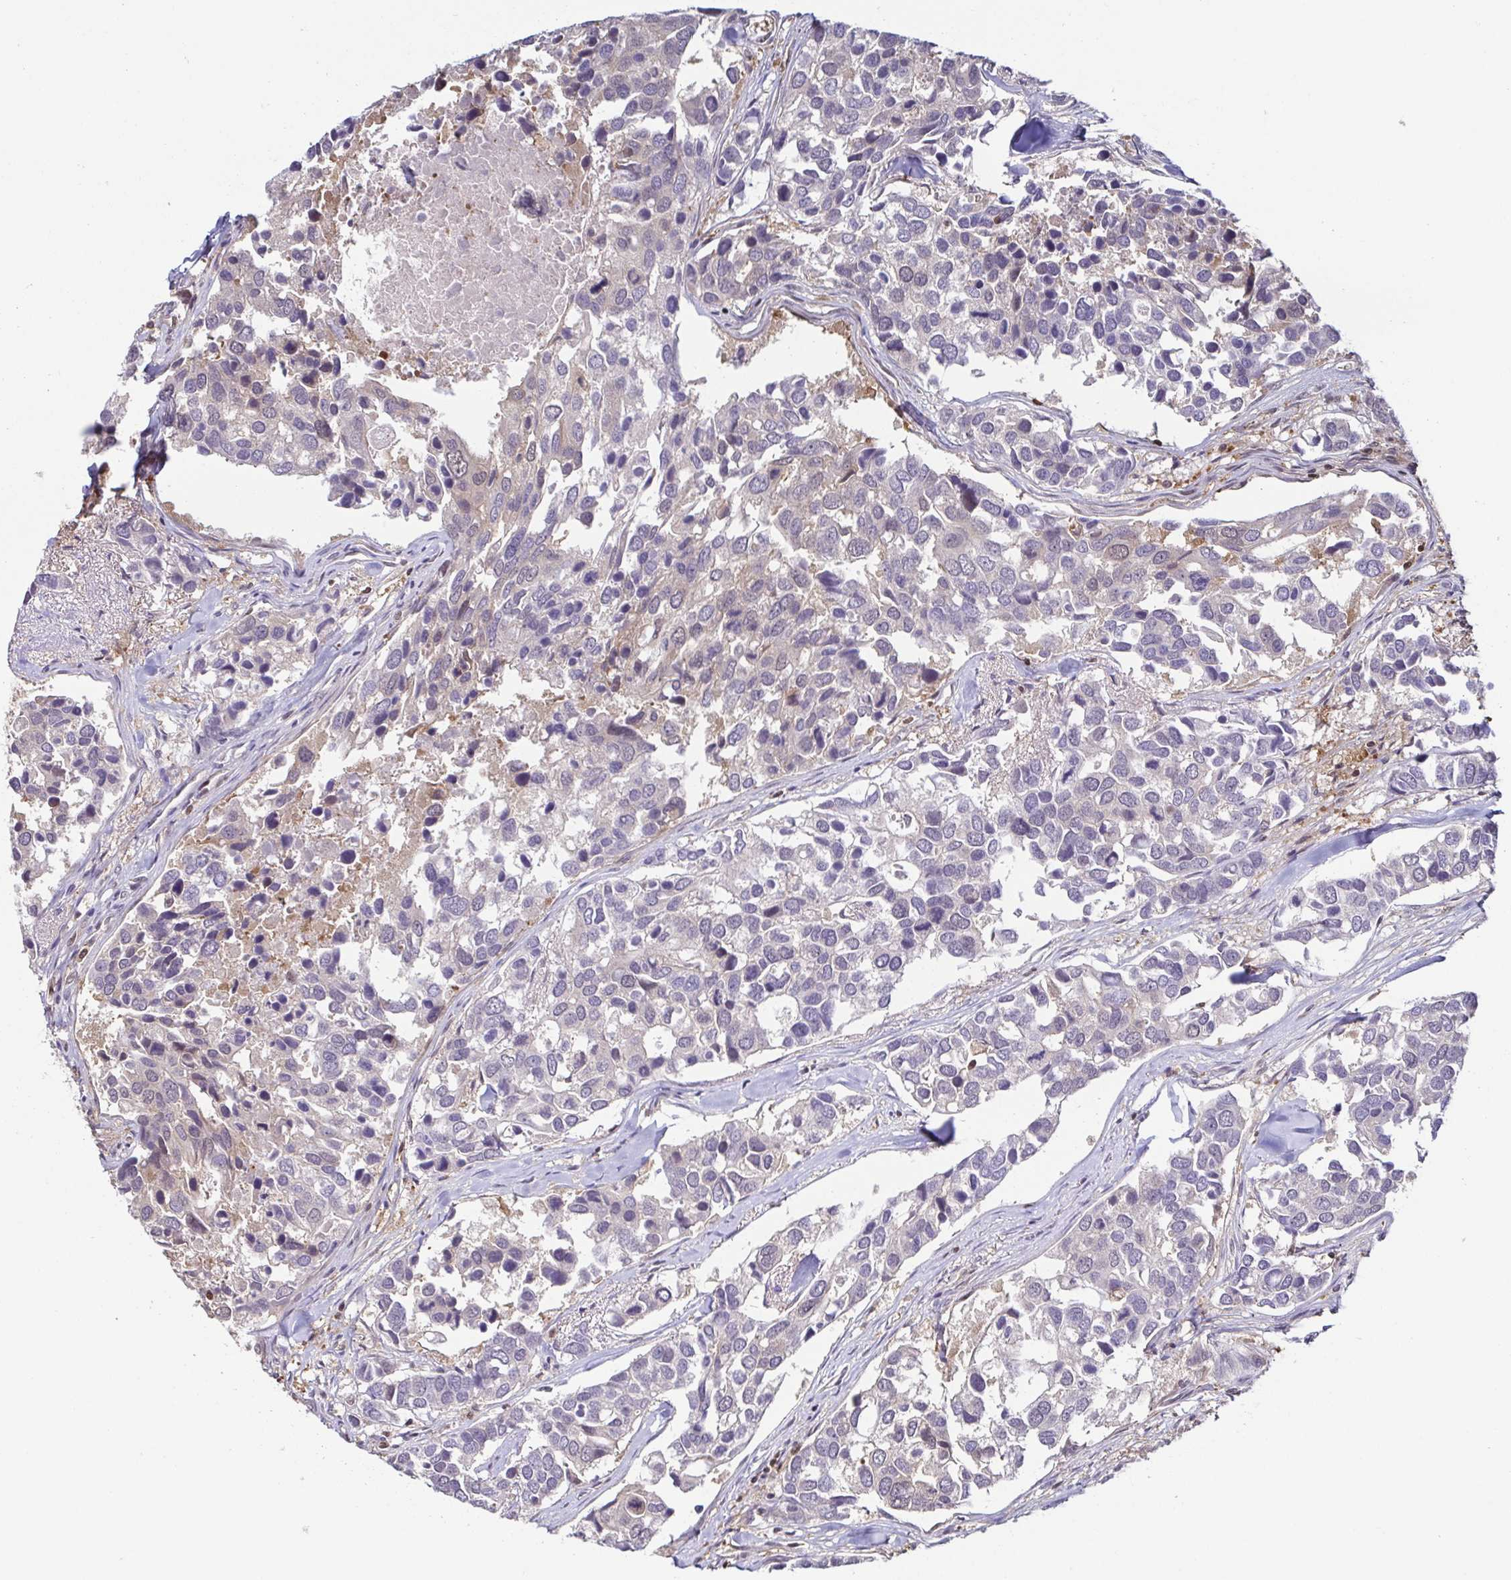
{"staining": {"intensity": "weak", "quantity": "<25%", "location": "nuclear"}, "tissue": "breast cancer", "cell_type": "Tumor cells", "image_type": "cancer", "snomed": [{"axis": "morphology", "description": "Duct carcinoma"}, {"axis": "topography", "description": "Breast"}], "caption": "Photomicrograph shows no protein staining in tumor cells of breast cancer (intraductal carcinoma) tissue.", "gene": "PSMB9", "patient": {"sex": "female", "age": 83}}